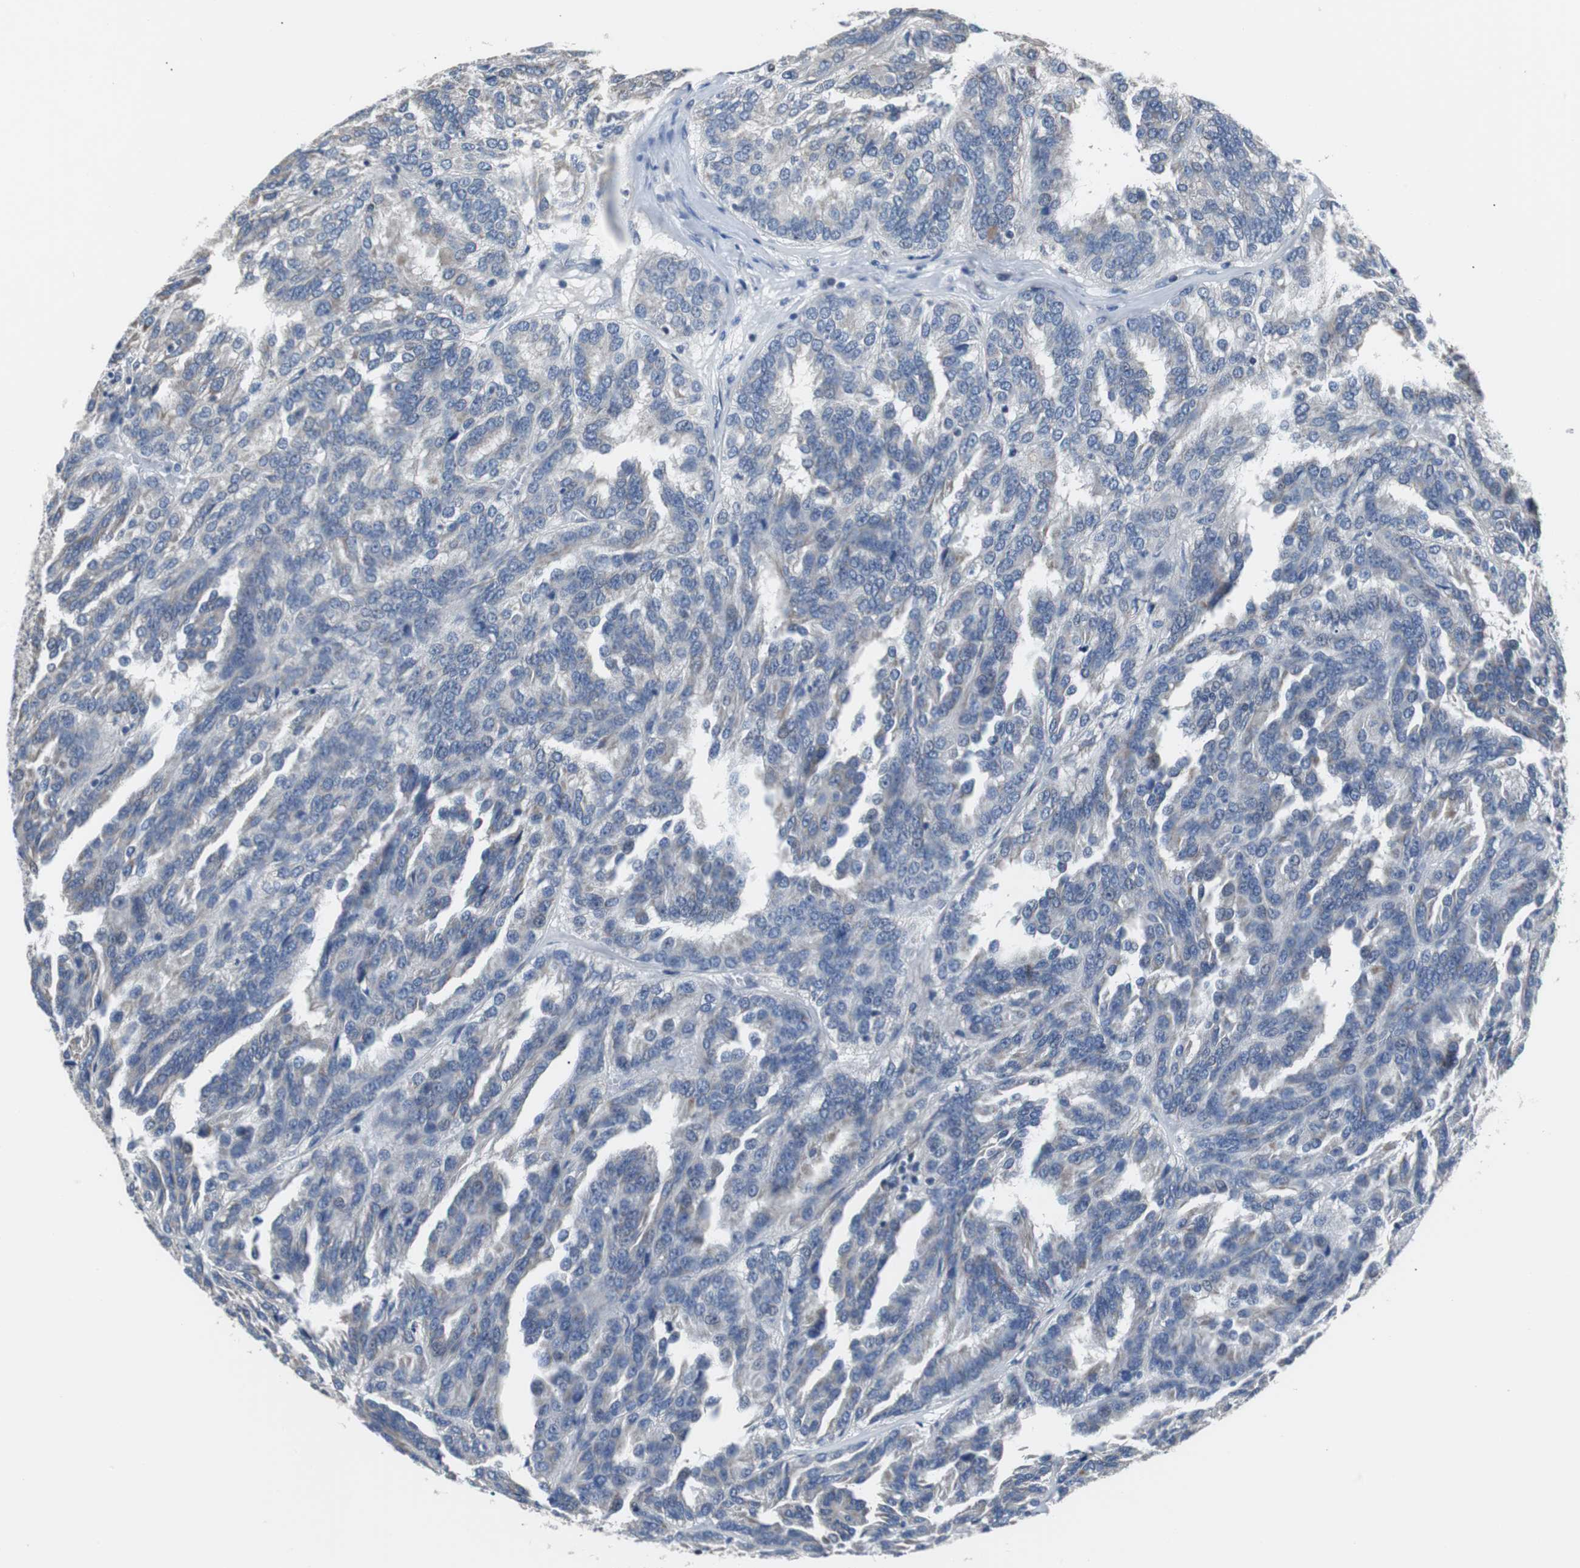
{"staining": {"intensity": "negative", "quantity": "none", "location": "none"}, "tissue": "renal cancer", "cell_type": "Tumor cells", "image_type": "cancer", "snomed": [{"axis": "morphology", "description": "Adenocarcinoma, NOS"}, {"axis": "topography", "description": "Kidney"}], "caption": "The histopathology image demonstrates no staining of tumor cells in adenocarcinoma (renal).", "gene": "TP63", "patient": {"sex": "male", "age": 46}}